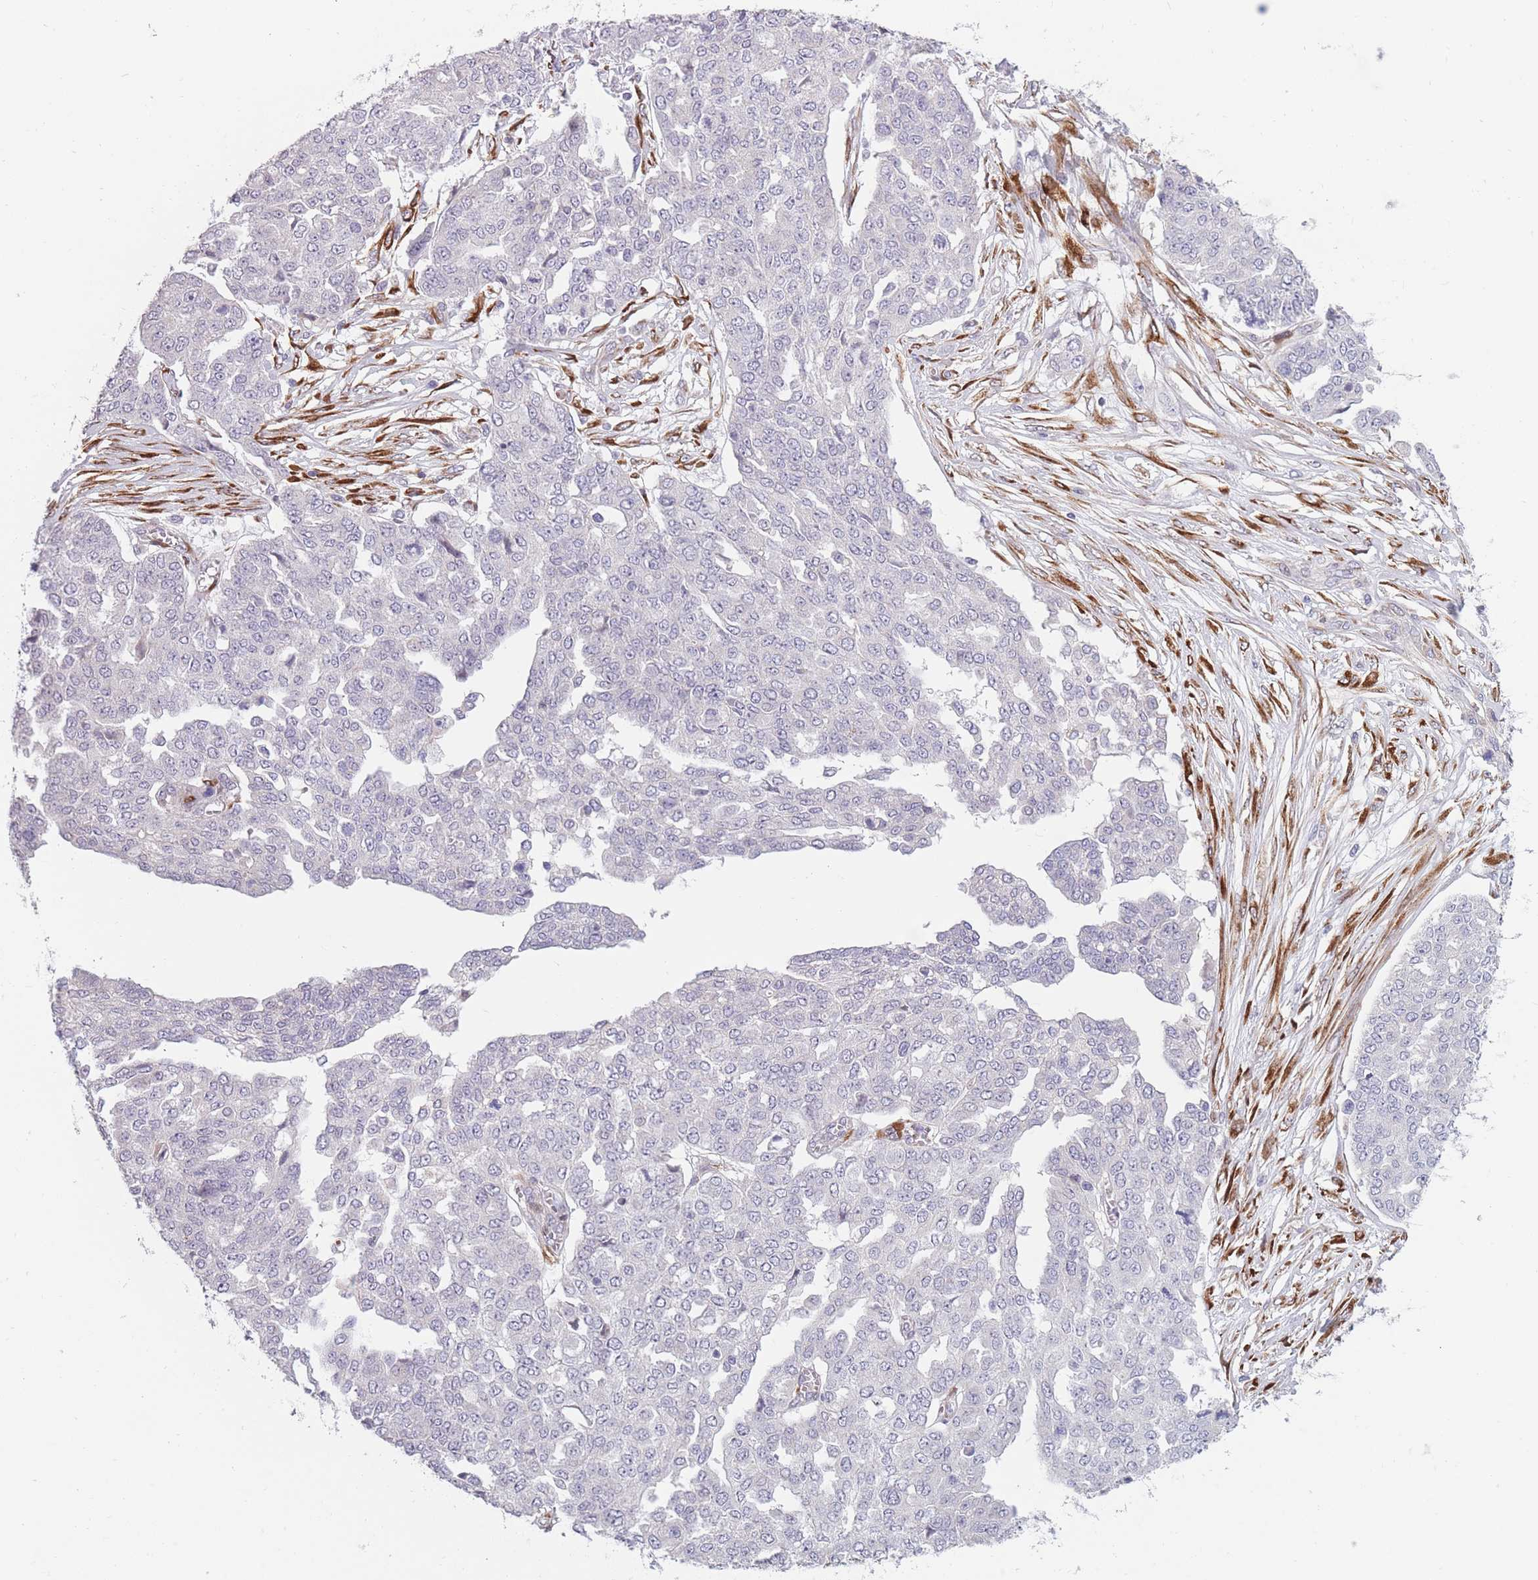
{"staining": {"intensity": "negative", "quantity": "none", "location": "none"}, "tissue": "ovarian cancer", "cell_type": "Tumor cells", "image_type": "cancer", "snomed": [{"axis": "morphology", "description": "Cystadenocarcinoma, serous, NOS"}, {"axis": "topography", "description": "Soft tissue"}, {"axis": "topography", "description": "Ovary"}], "caption": "A micrograph of human ovarian serous cystadenocarcinoma is negative for staining in tumor cells.", "gene": "CCNQ", "patient": {"sex": "female", "age": 57}}